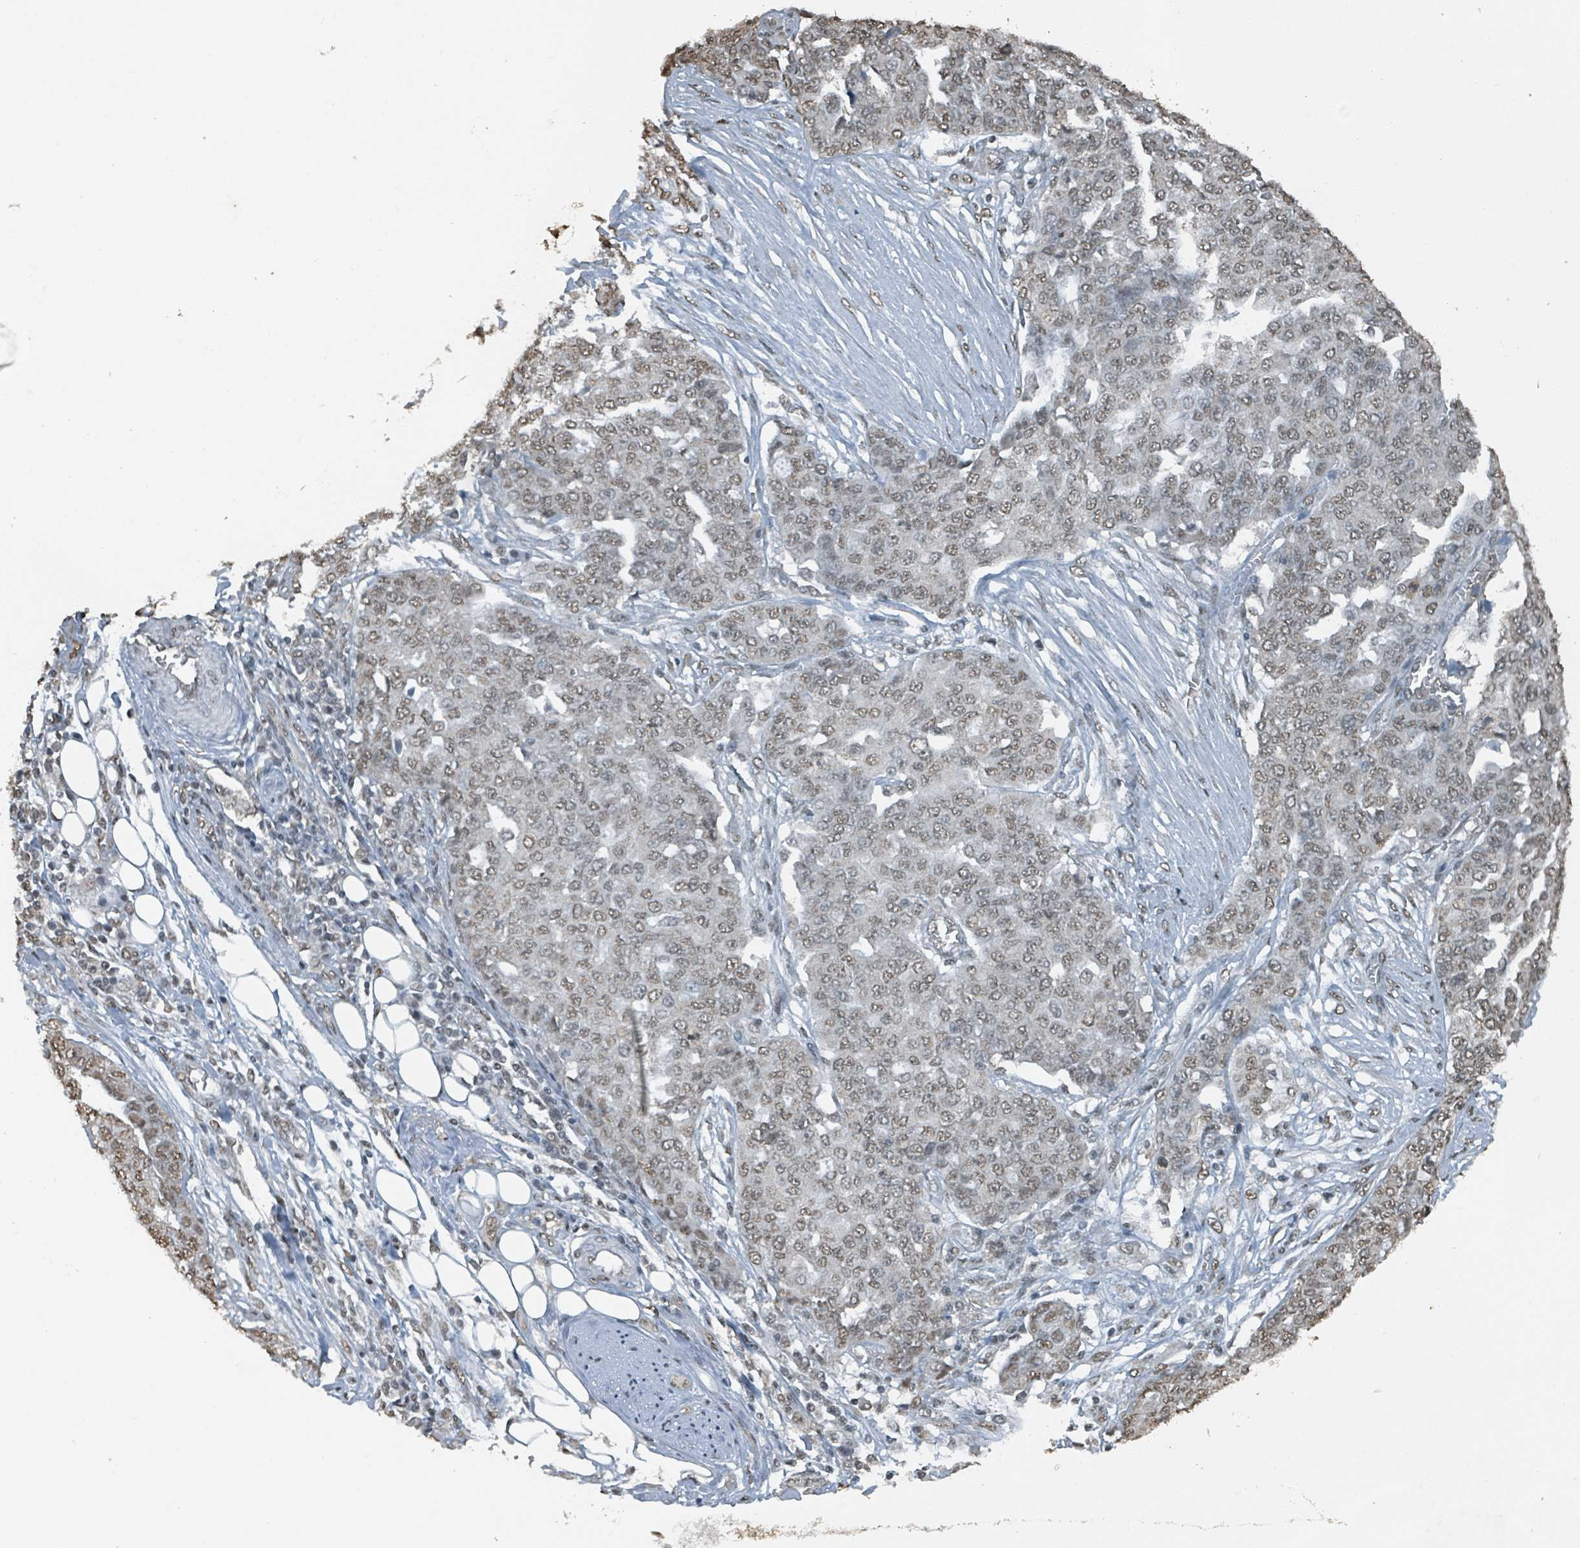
{"staining": {"intensity": "moderate", "quantity": ">75%", "location": "nuclear"}, "tissue": "ovarian cancer", "cell_type": "Tumor cells", "image_type": "cancer", "snomed": [{"axis": "morphology", "description": "Cystadenocarcinoma, serous, NOS"}, {"axis": "topography", "description": "Soft tissue"}, {"axis": "topography", "description": "Ovary"}], "caption": "An image showing moderate nuclear expression in about >75% of tumor cells in ovarian cancer, as visualized by brown immunohistochemical staining.", "gene": "PHIP", "patient": {"sex": "female", "age": 57}}